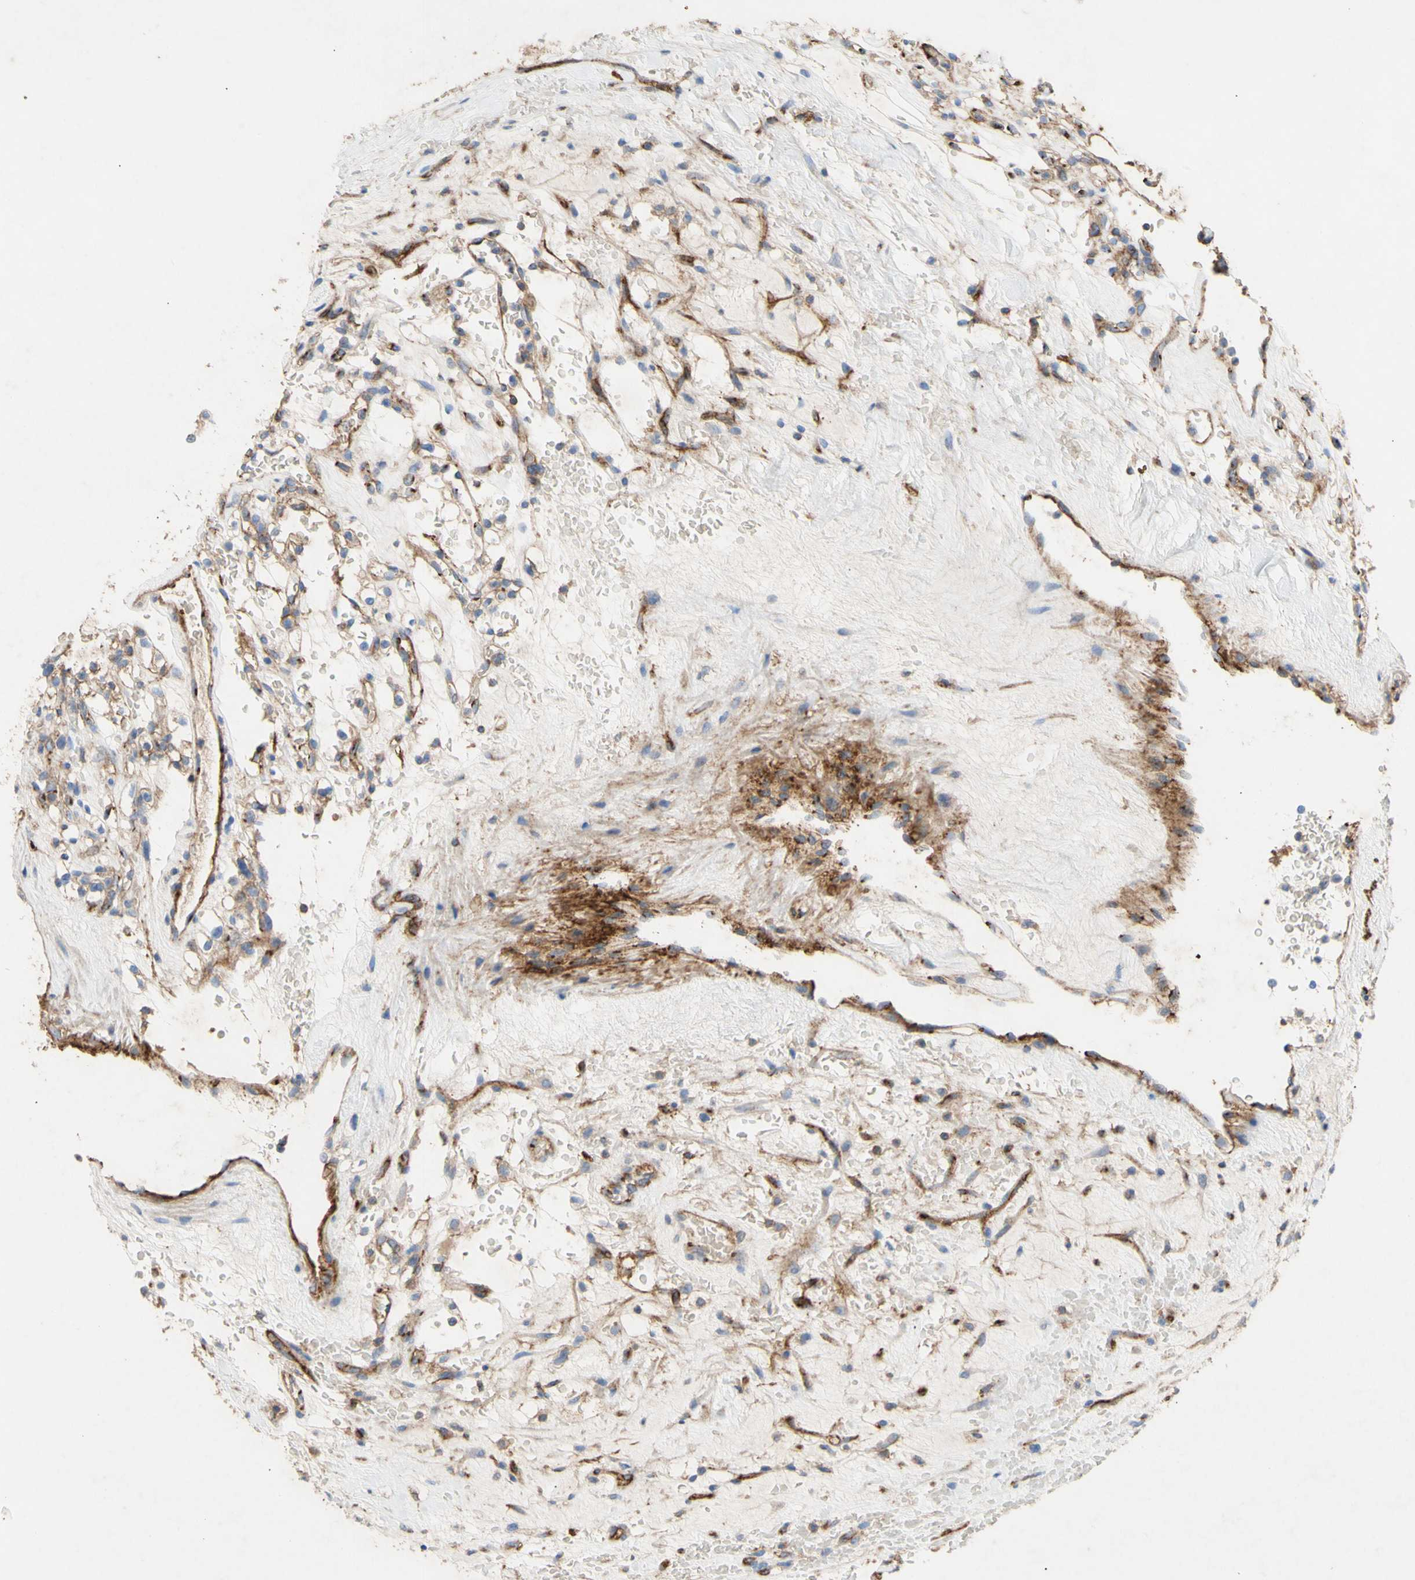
{"staining": {"intensity": "weak", "quantity": ">75%", "location": "cytoplasmic/membranous"}, "tissue": "renal cancer", "cell_type": "Tumor cells", "image_type": "cancer", "snomed": [{"axis": "morphology", "description": "Normal tissue, NOS"}, {"axis": "morphology", "description": "Adenocarcinoma, NOS"}, {"axis": "topography", "description": "Kidney"}], "caption": "There is low levels of weak cytoplasmic/membranous expression in tumor cells of adenocarcinoma (renal), as demonstrated by immunohistochemical staining (brown color).", "gene": "ATP2A3", "patient": {"sex": "female", "age": 72}}